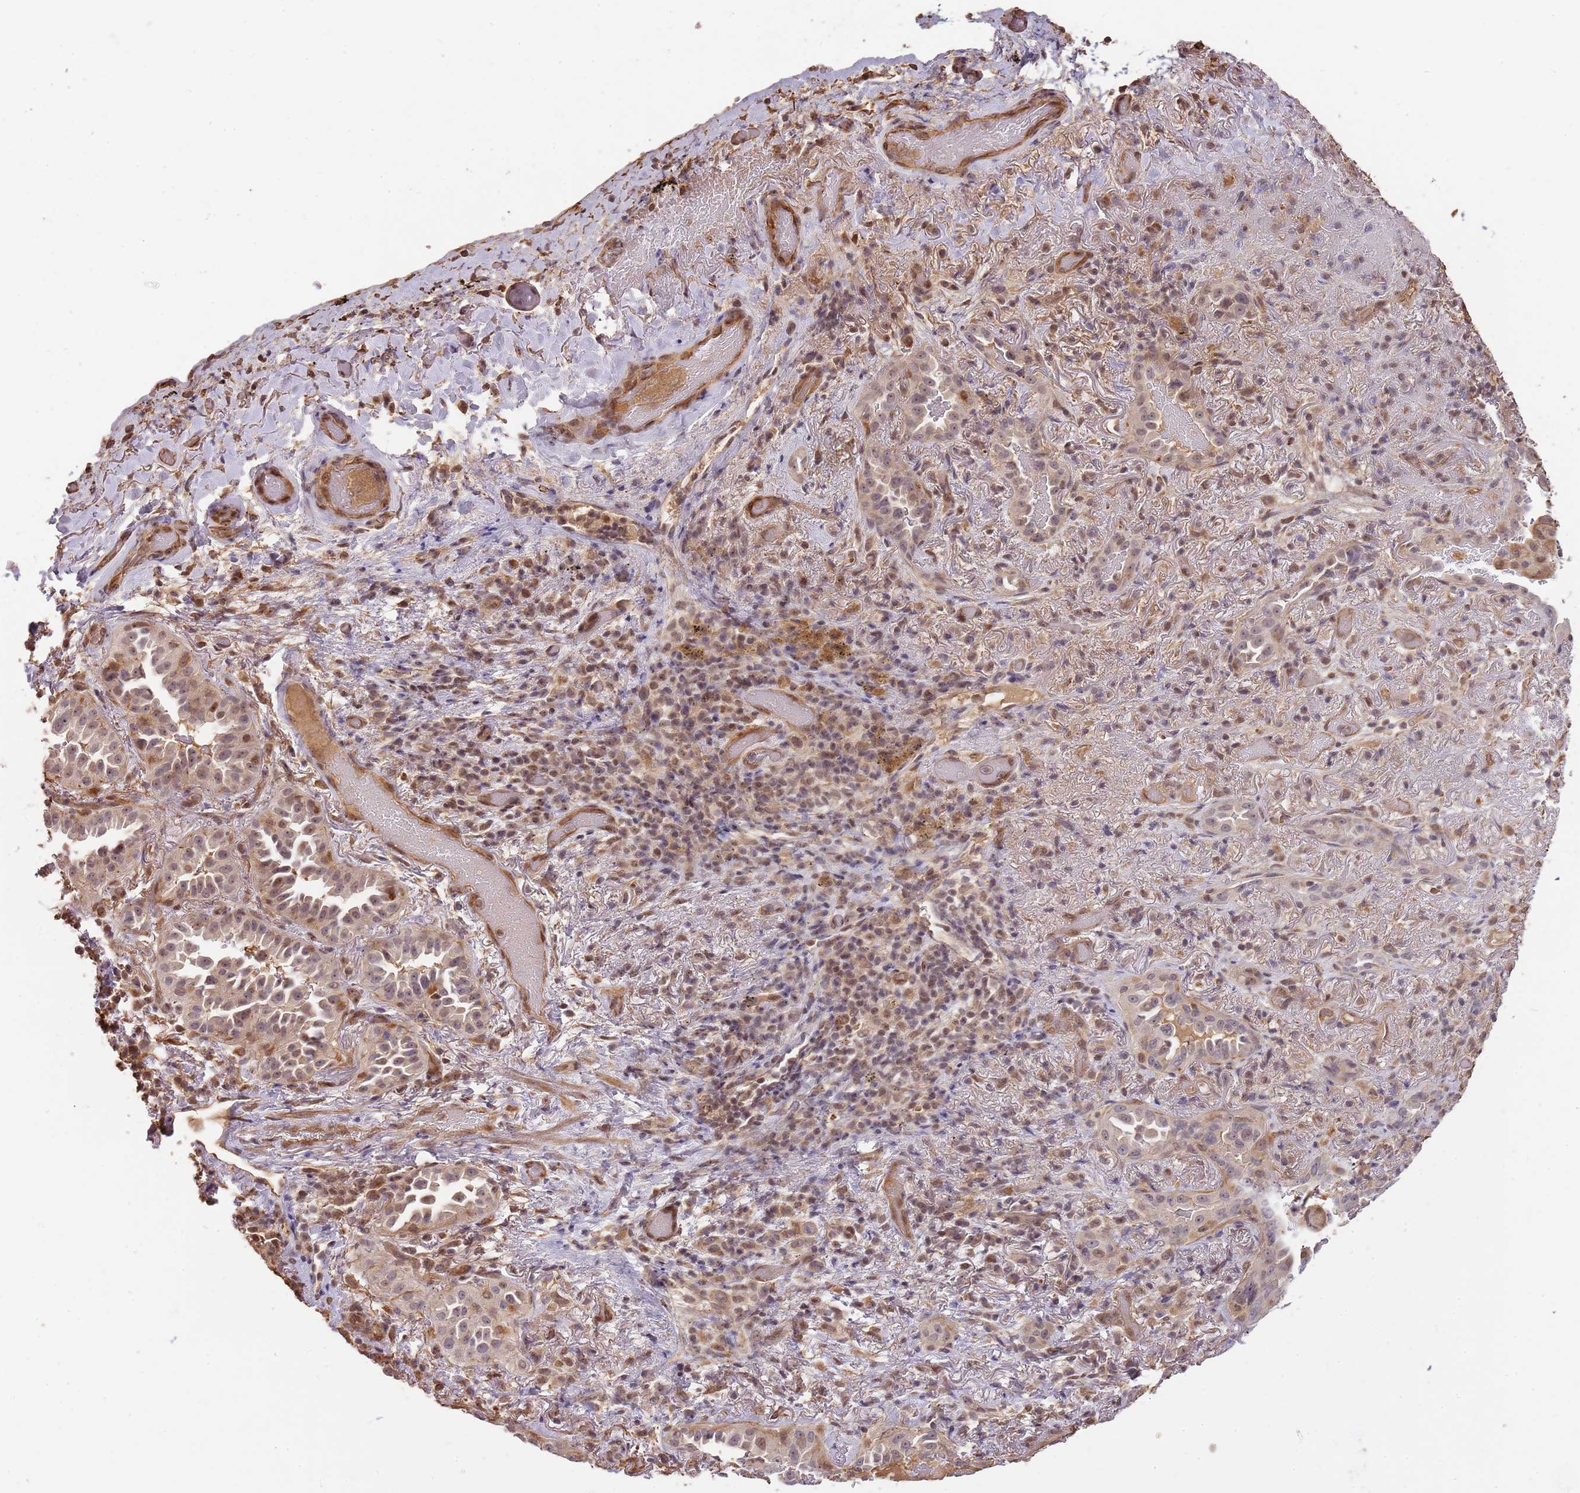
{"staining": {"intensity": "weak", "quantity": "25%-75%", "location": "cytoplasmic/membranous,nuclear"}, "tissue": "lung cancer", "cell_type": "Tumor cells", "image_type": "cancer", "snomed": [{"axis": "morphology", "description": "Adenocarcinoma, NOS"}, {"axis": "topography", "description": "Lung"}], "caption": "Tumor cells demonstrate low levels of weak cytoplasmic/membranous and nuclear expression in approximately 25%-75% of cells in human adenocarcinoma (lung). (DAB IHC with brightfield microscopy, high magnification).", "gene": "SURF2", "patient": {"sex": "female", "age": 69}}